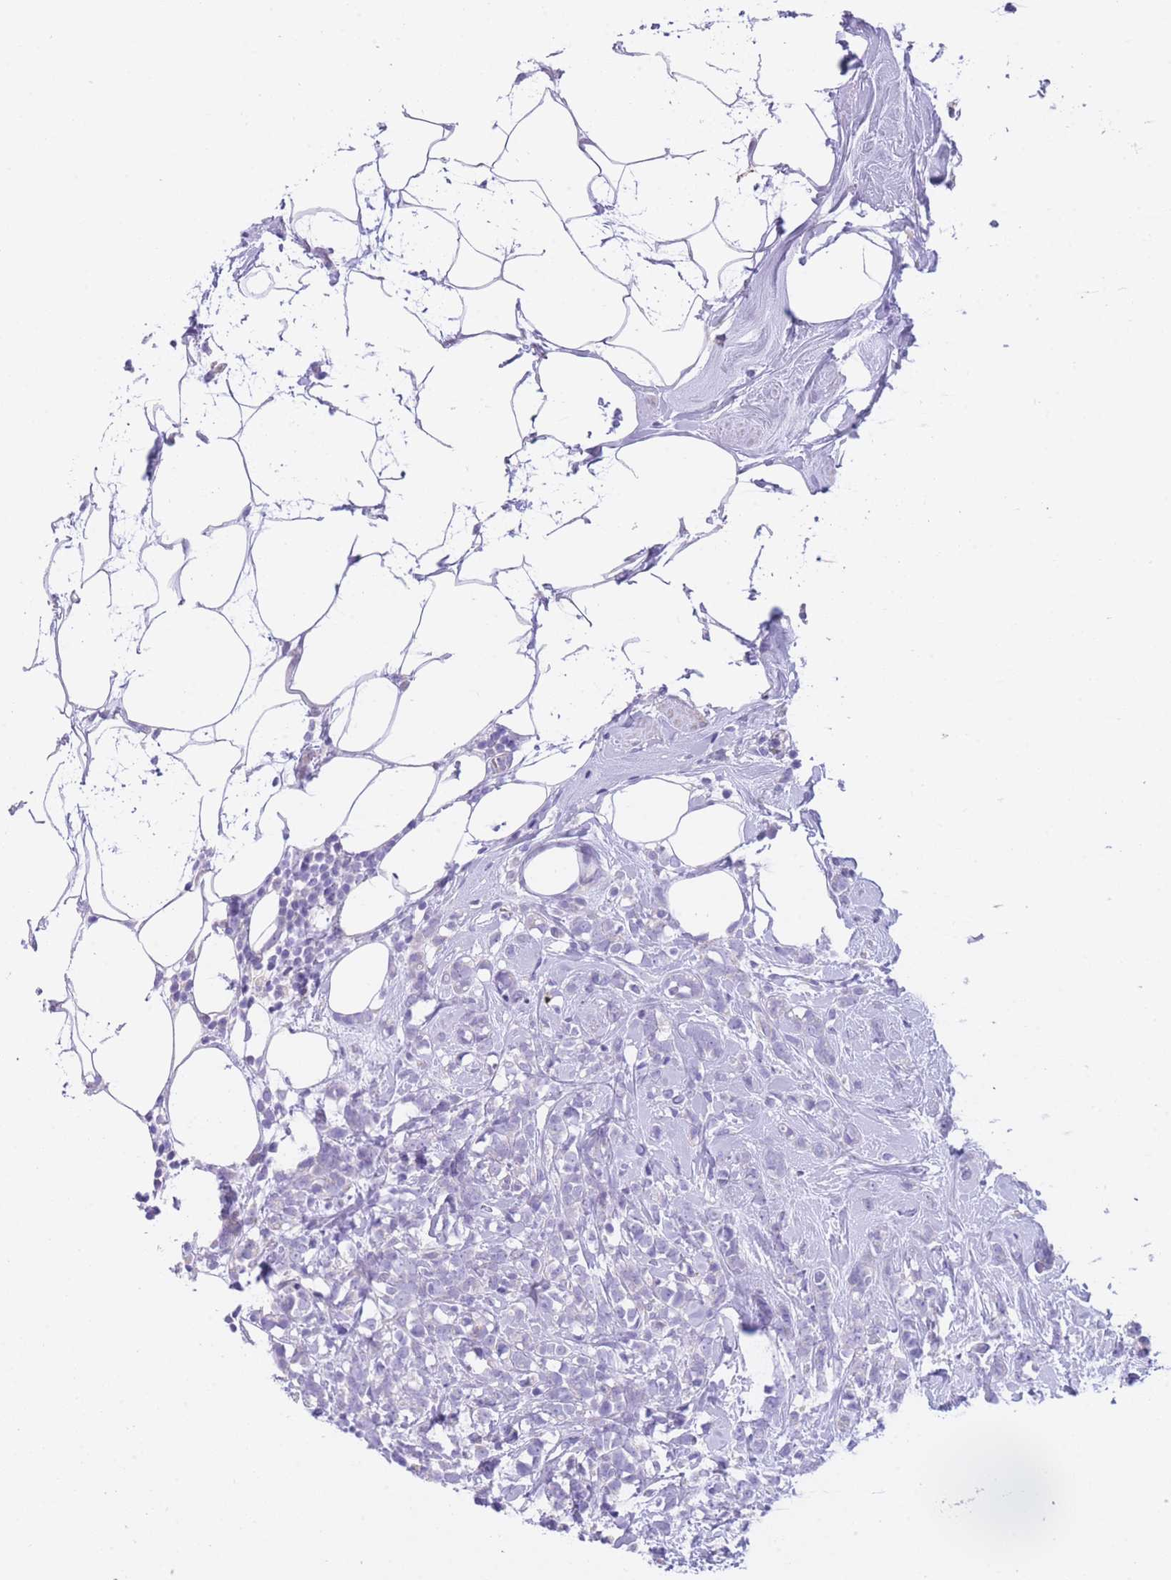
{"staining": {"intensity": "negative", "quantity": "none", "location": "none"}, "tissue": "breast cancer", "cell_type": "Tumor cells", "image_type": "cancer", "snomed": [{"axis": "morphology", "description": "Lobular carcinoma"}, {"axis": "topography", "description": "Breast"}], "caption": "Micrograph shows no protein positivity in tumor cells of breast cancer (lobular carcinoma) tissue.", "gene": "QTRT1", "patient": {"sex": "female", "age": 58}}